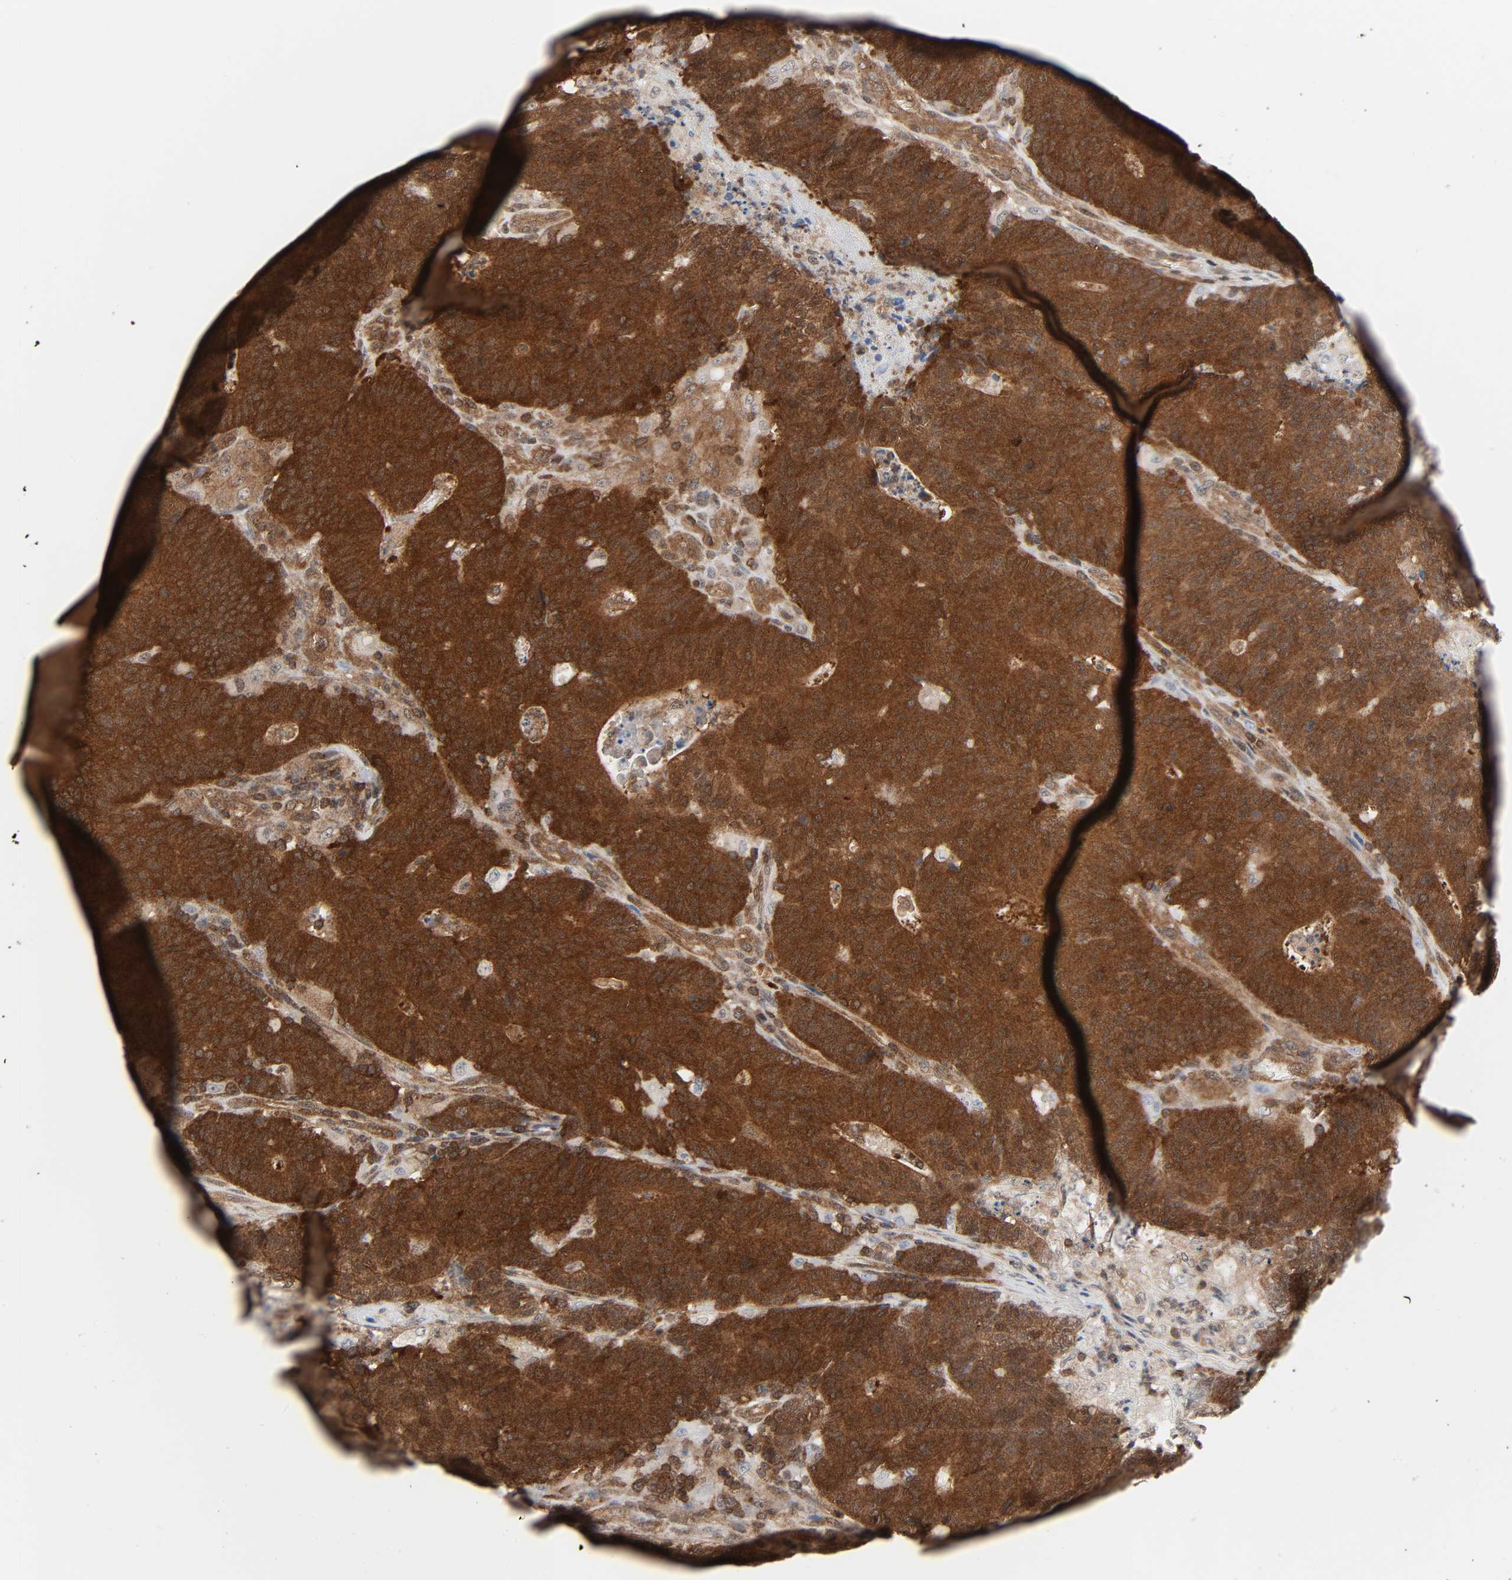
{"staining": {"intensity": "strong", "quantity": ">75%", "location": "cytoplasmic/membranous"}, "tissue": "colorectal cancer", "cell_type": "Tumor cells", "image_type": "cancer", "snomed": [{"axis": "morphology", "description": "Normal tissue, NOS"}, {"axis": "morphology", "description": "Adenocarcinoma, NOS"}, {"axis": "topography", "description": "Colon"}], "caption": "Colorectal cancer was stained to show a protein in brown. There is high levels of strong cytoplasmic/membranous positivity in approximately >75% of tumor cells. (IHC, brightfield microscopy, high magnification).", "gene": "GSK3A", "patient": {"sex": "female", "age": 75}}